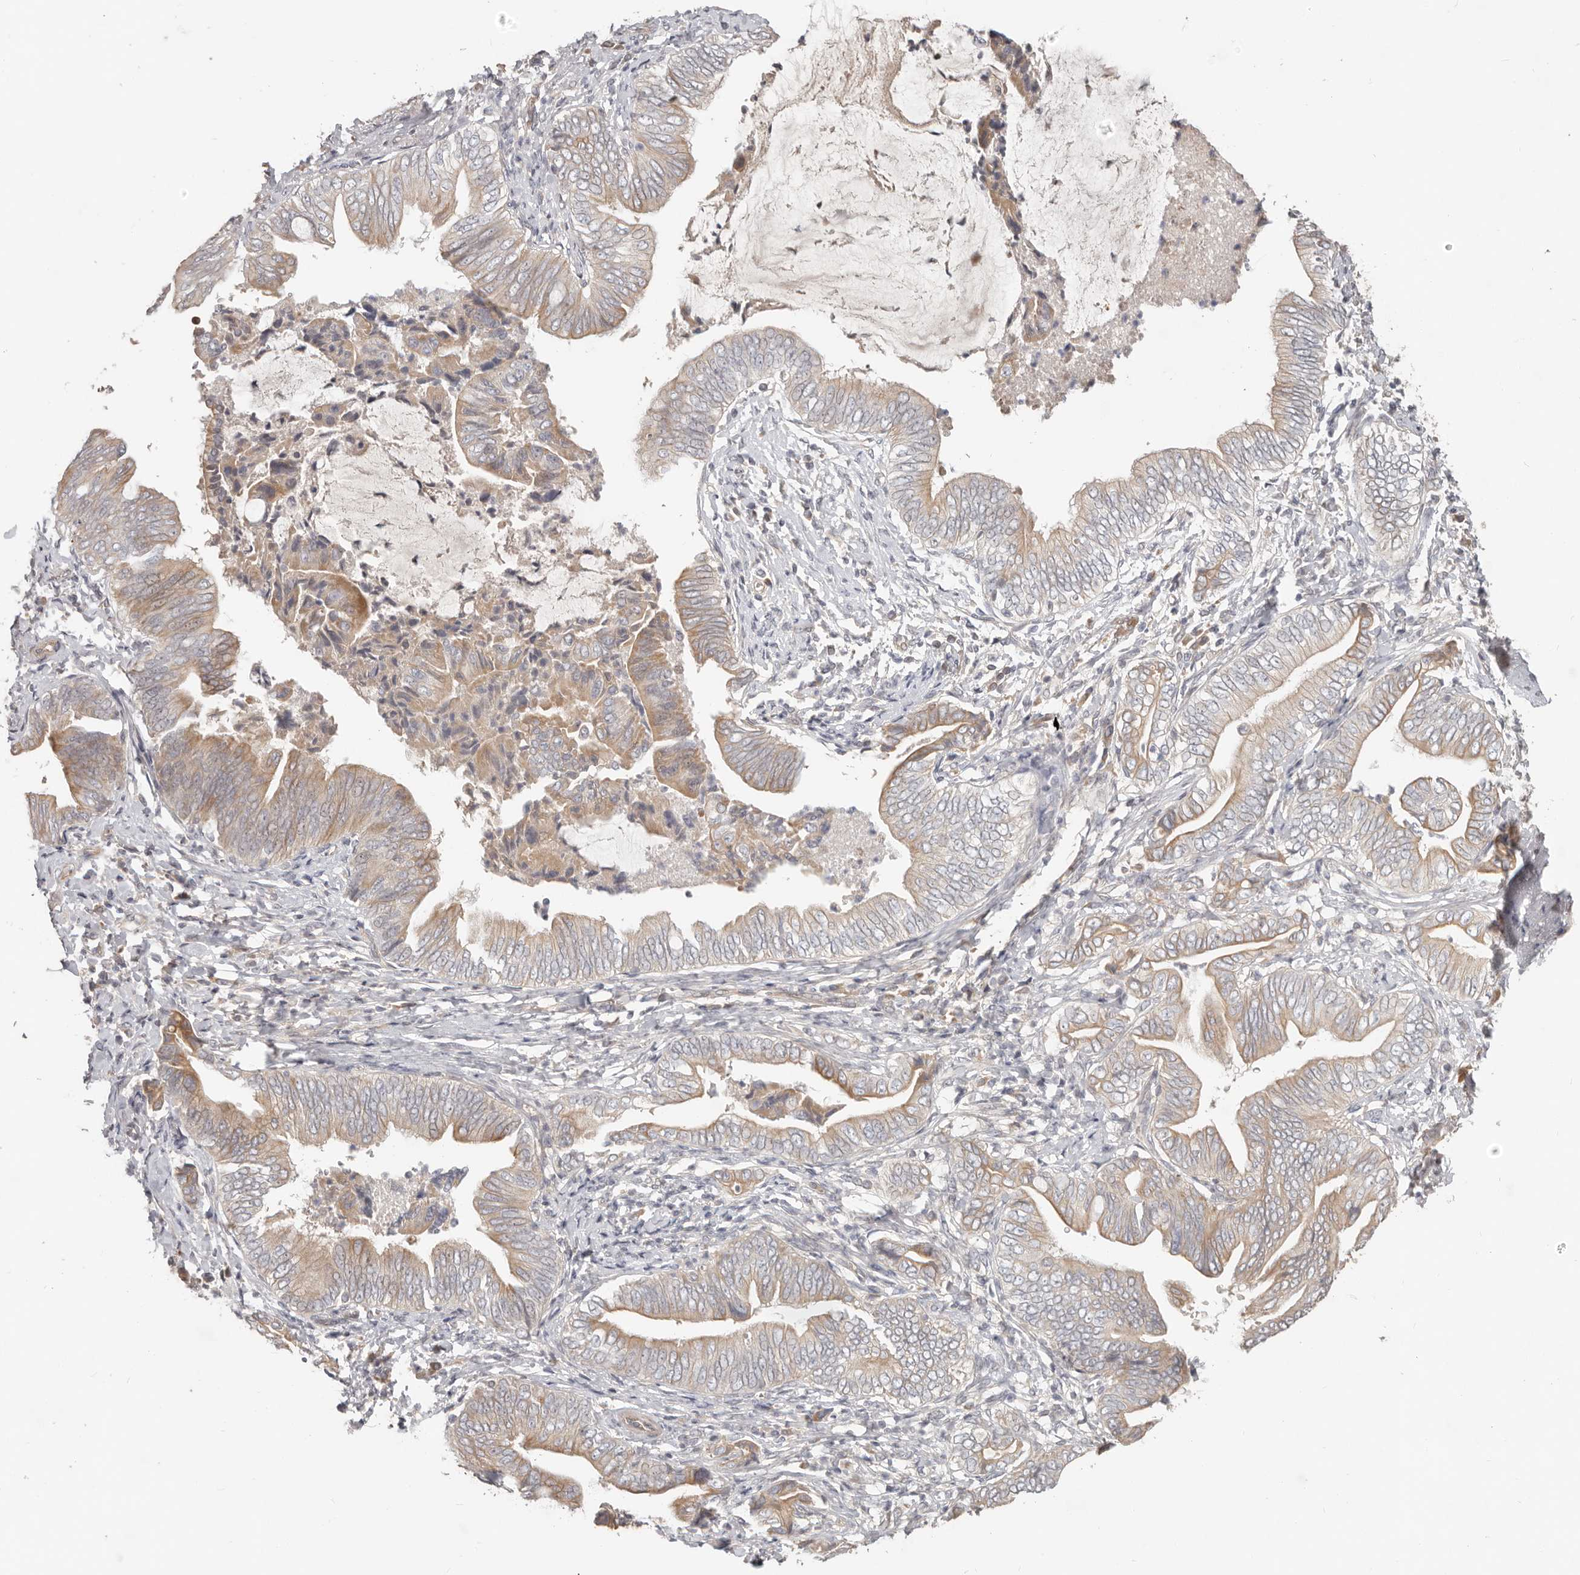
{"staining": {"intensity": "moderate", "quantity": "25%-75%", "location": "cytoplasmic/membranous"}, "tissue": "pancreatic cancer", "cell_type": "Tumor cells", "image_type": "cancer", "snomed": [{"axis": "morphology", "description": "Adenocarcinoma, NOS"}, {"axis": "topography", "description": "Pancreas"}], "caption": "Protein expression analysis of pancreatic cancer exhibits moderate cytoplasmic/membranous staining in about 25%-75% of tumor cells.", "gene": "MTFR2", "patient": {"sex": "male", "age": 75}}